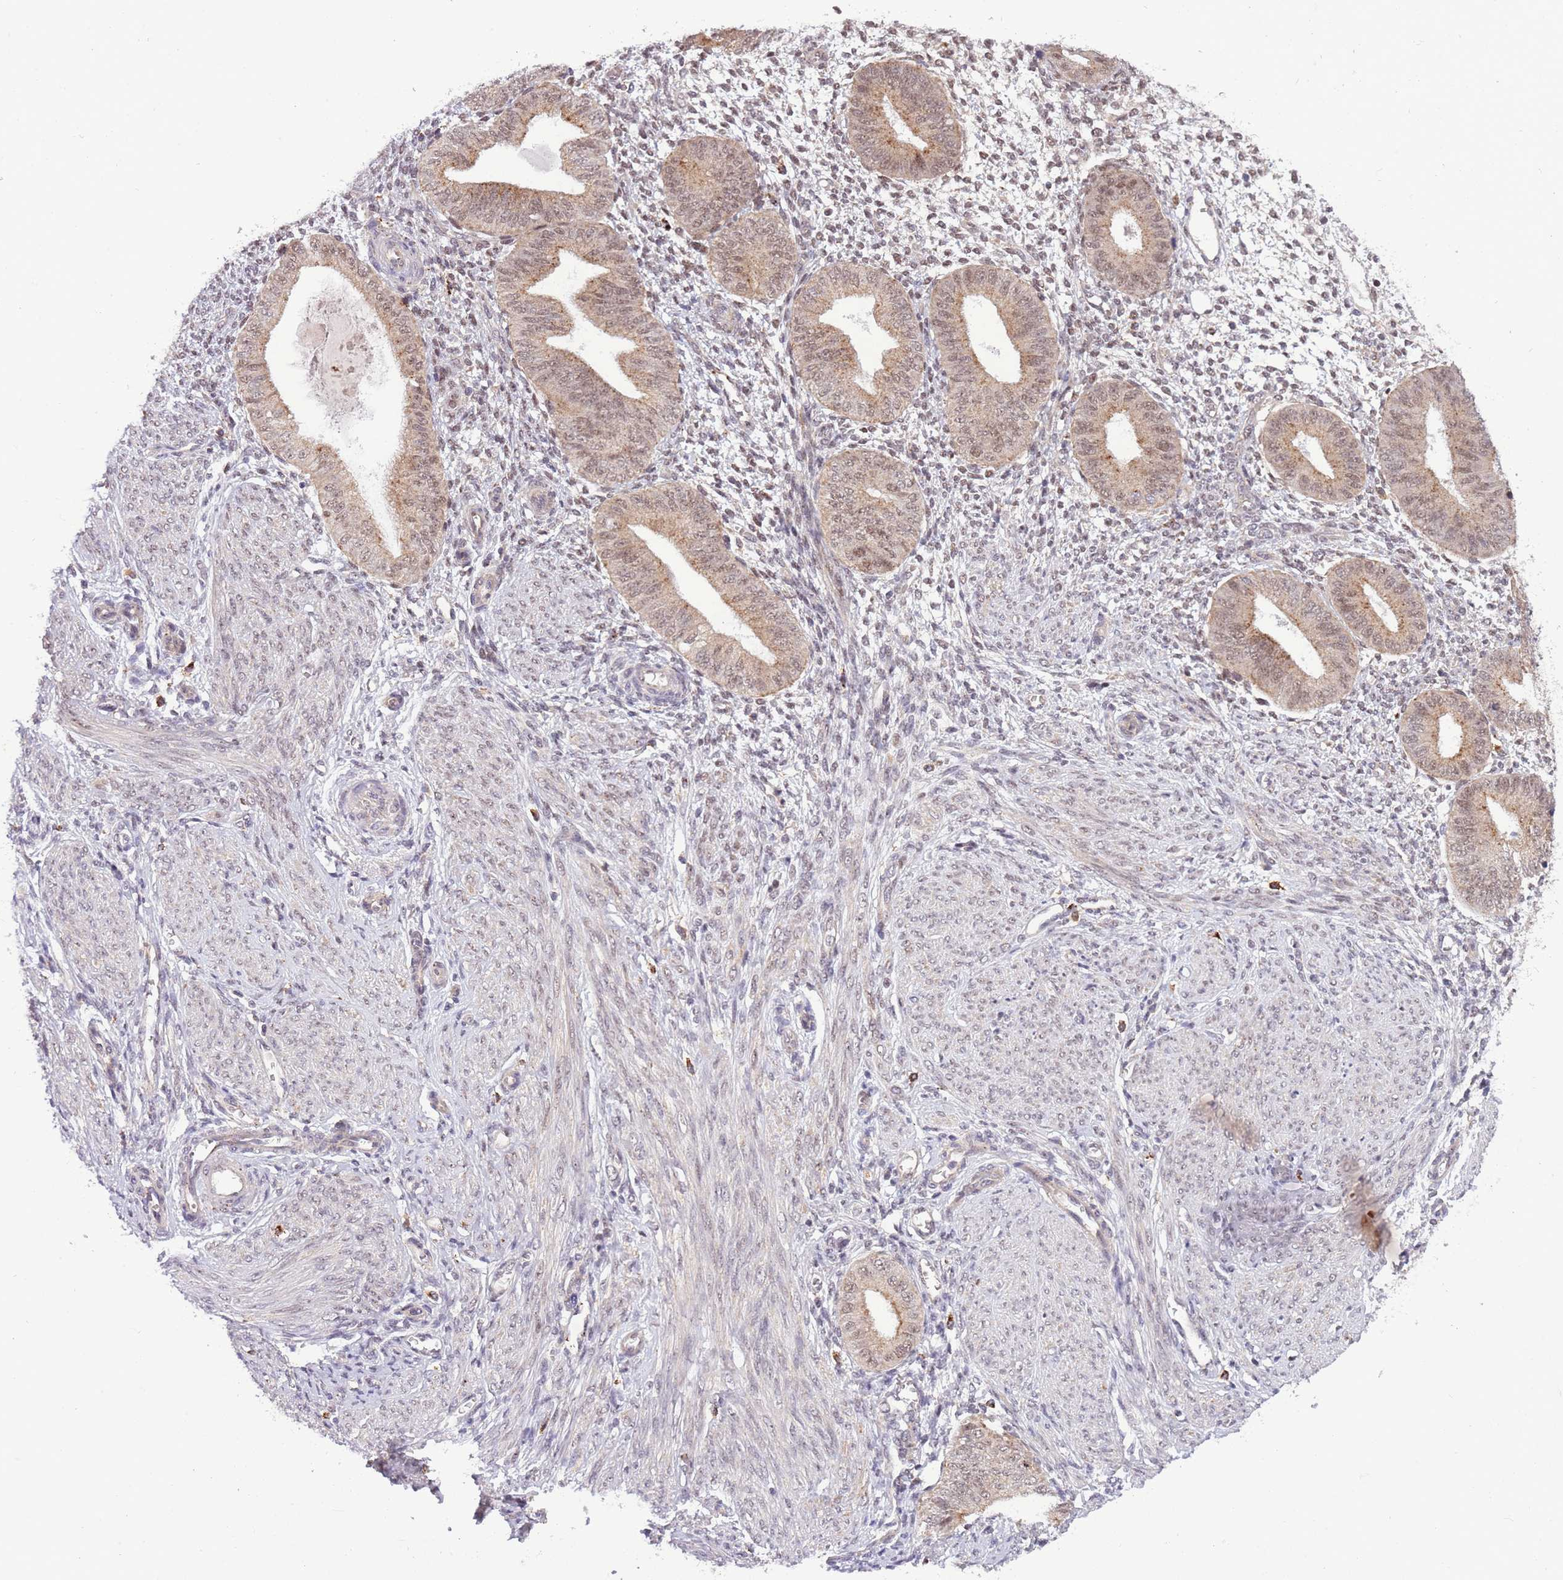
{"staining": {"intensity": "weak", "quantity": "<25%", "location": "nuclear"}, "tissue": "endometrium", "cell_type": "Cells in endometrial stroma", "image_type": "normal", "snomed": [{"axis": "morphology", "description": "Normal tissue, NOS"}, {"axis": "topography", "description": "Endometrium"}], "caption": "Immunohistochemistry (IHC) photomicrograph of benign human endometrium stained for a protein (brown), which exhibits no expression in cells in endometrial stroma.", "gene": "TRIM27", "patient": {"sex": "female", "age": 49}}